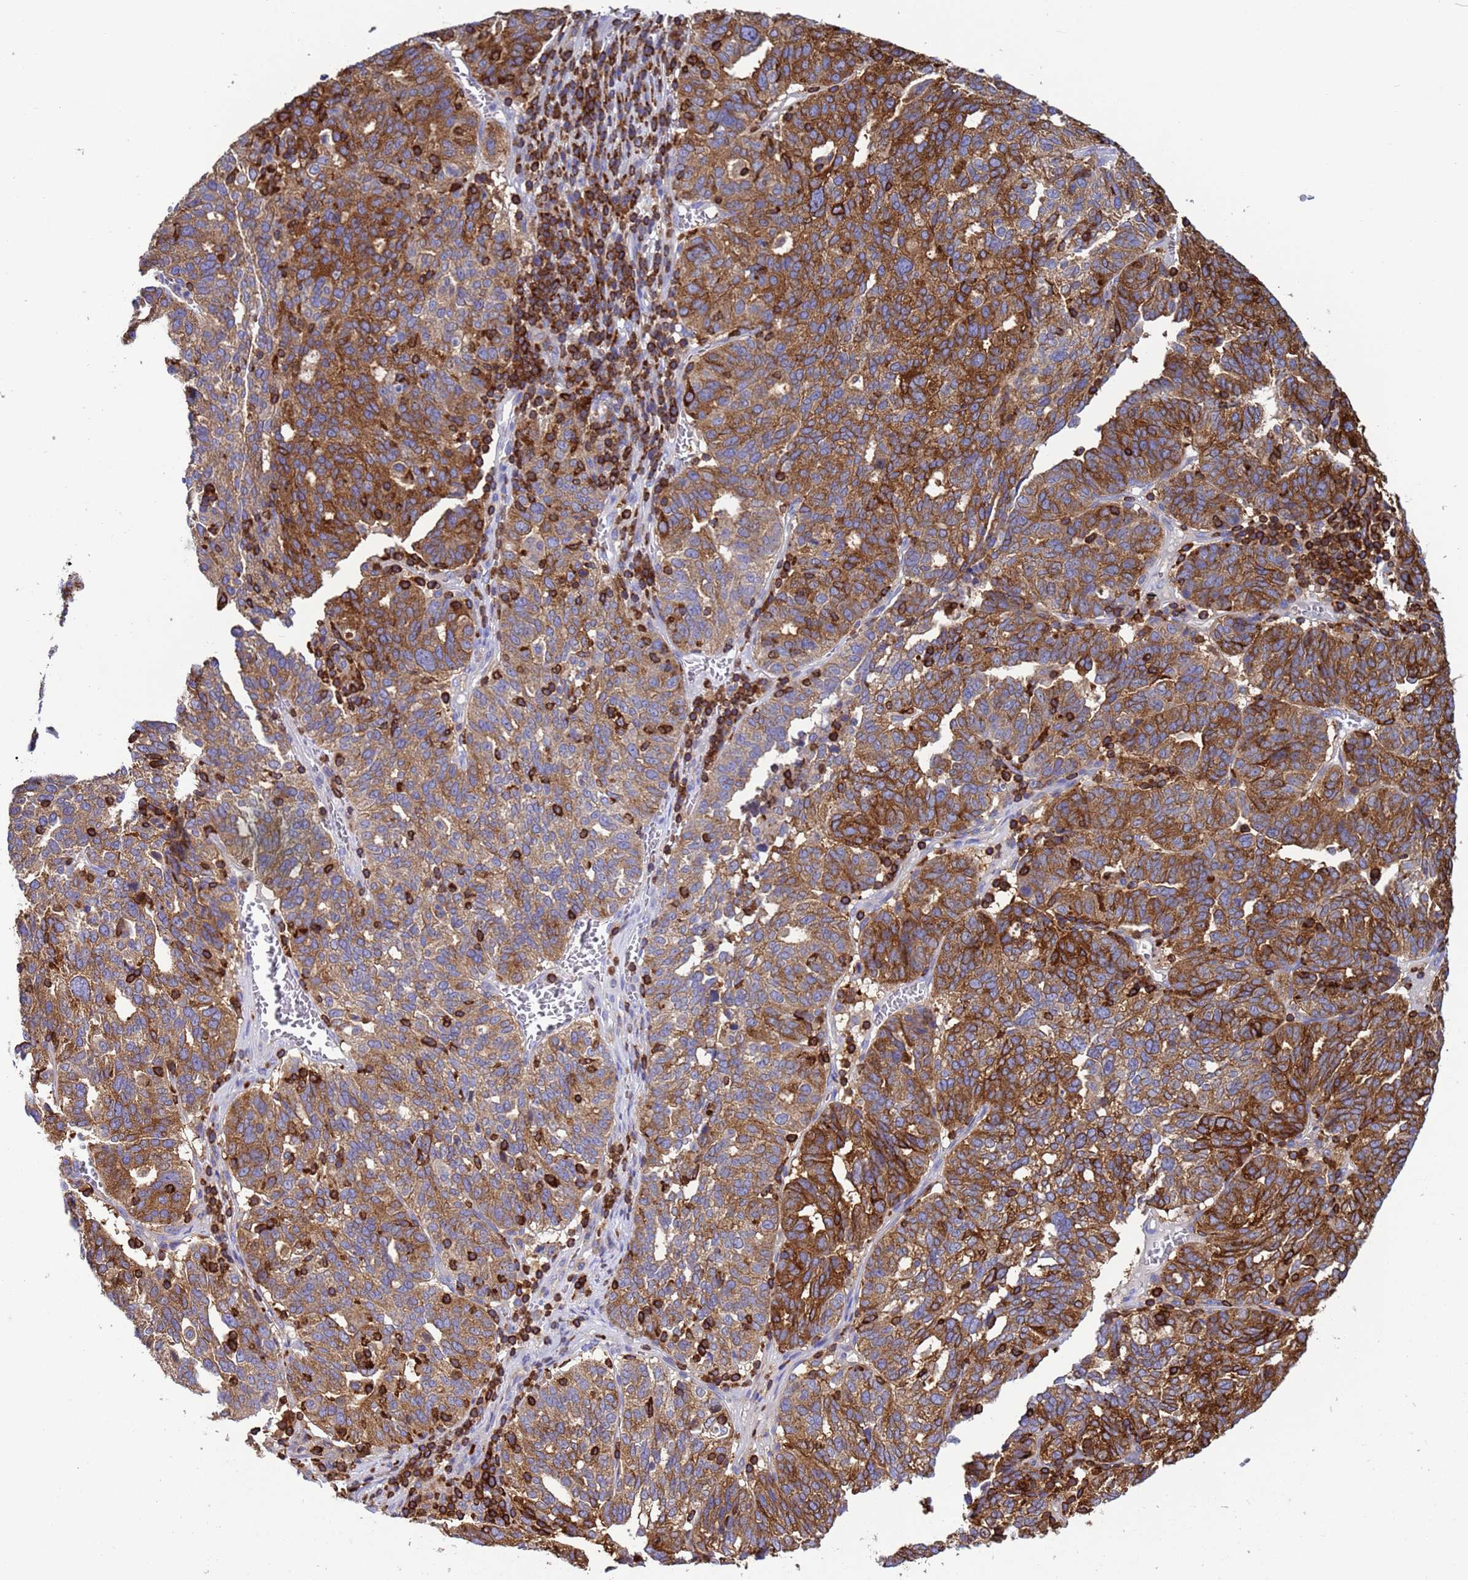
{"staining": {"intensity": "strong", "quantity": ">75%", "location": "cytoplasmic/membranous"}, "tissue": "ovarian cancer", "cell_type": "Tumor cells", "image_type": "cancer", "snomed": [{"axis": "morphology", "description": "Cystadenocarcinoma, serous, NOS"}, {"axis": "topography", "description": "Ovary"}], "caption": "Immunohistochemistry histopathology image of ovarian serous cystadenocarcinoma stained for a protein (brown), which reveals high levels of strong cytoplasmic/membranous positivity in approximately >75% of tumor cells.", "gene": "EZR", "patient": {"sex": "female", "age": 59}}